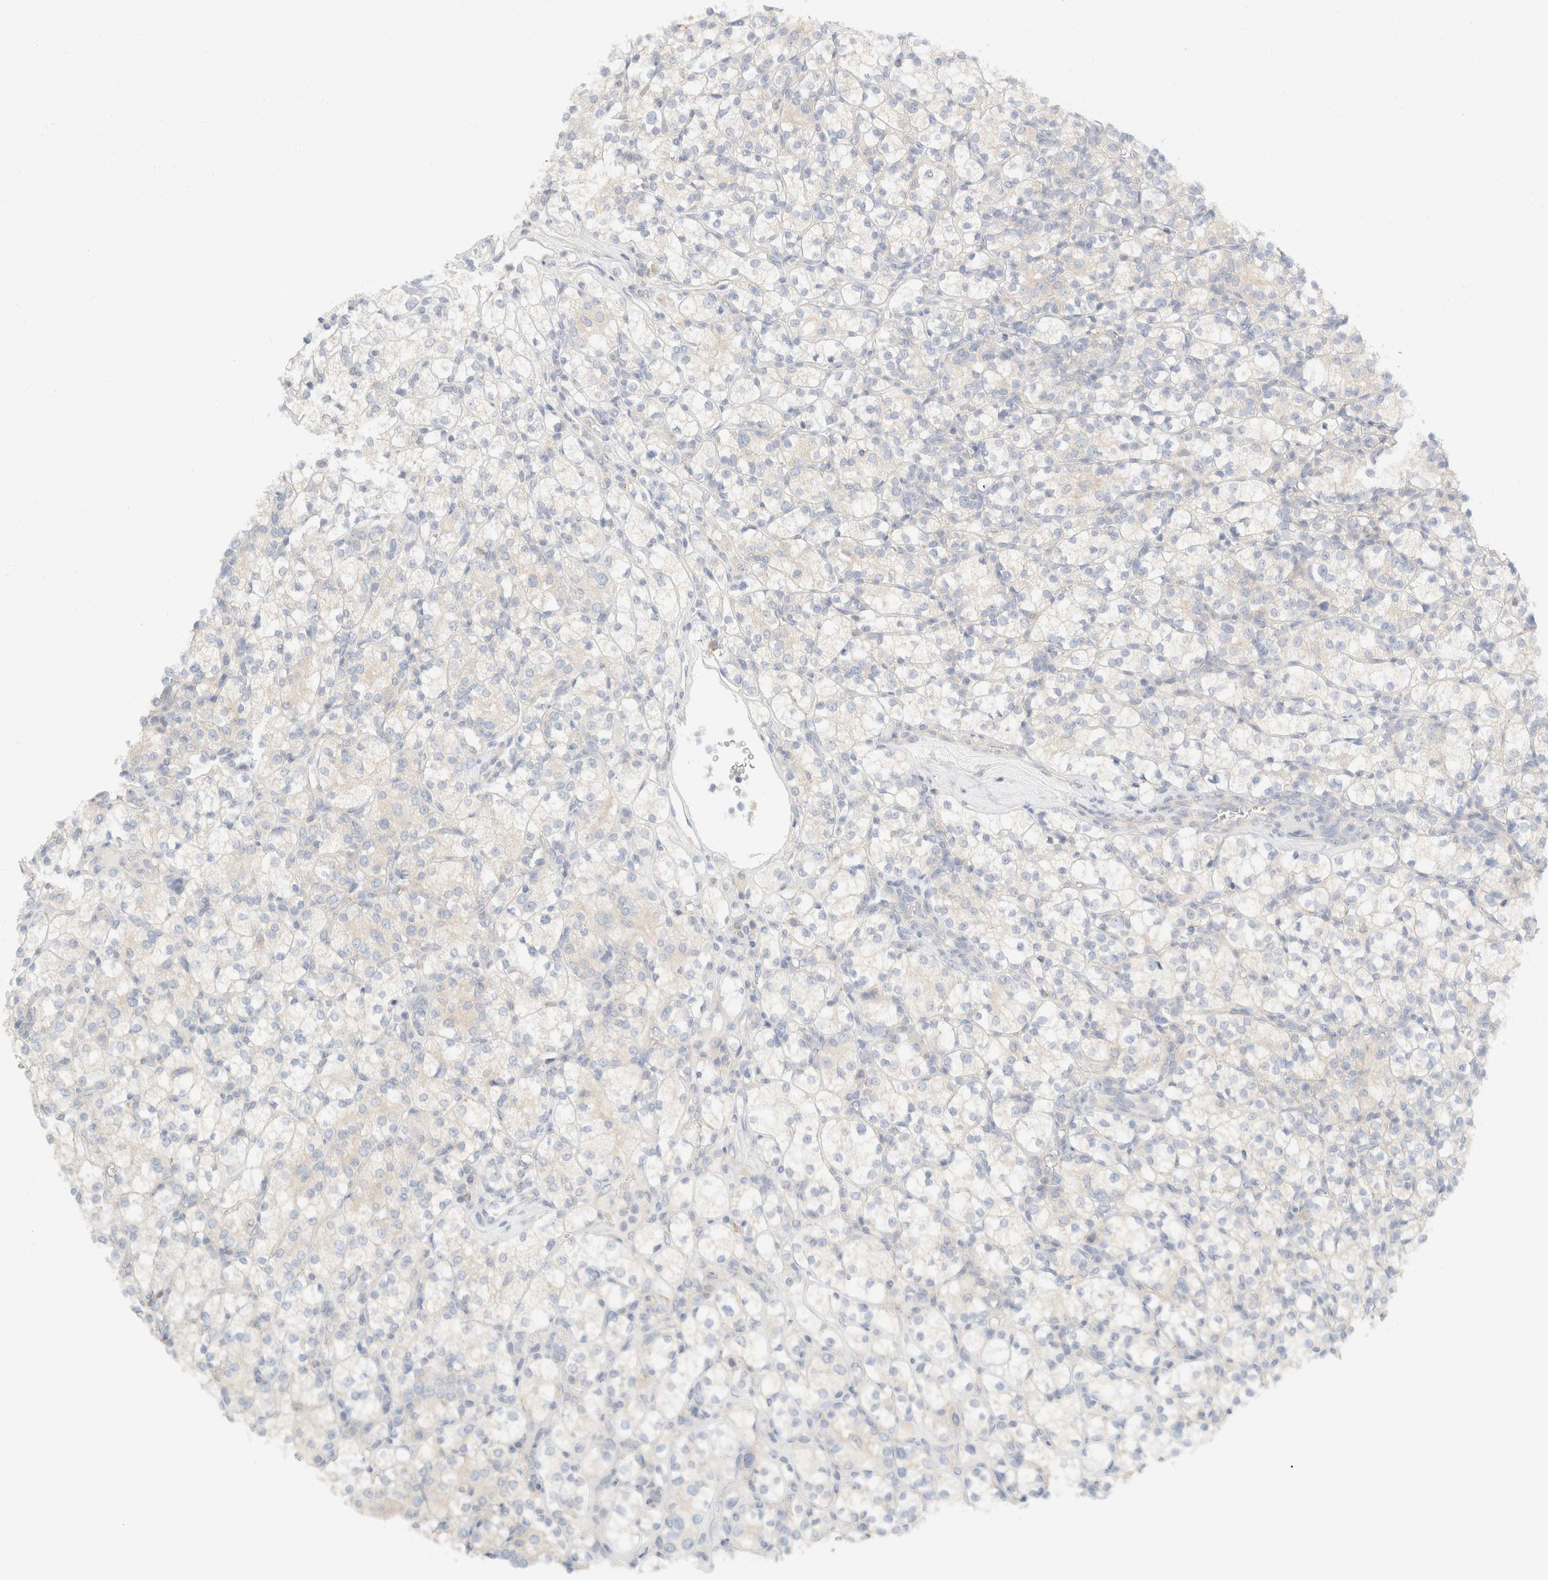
{"staining": {"intensity": "negative", "quantity": "none", "location": "none"}, "tissue": "renal cancer", "cell_type": "Tumor cells", "image_type": "cancer", "snomed": [{"axis": "morphology", "description": "Adenocarcinoma, NOS"}, {"axis": "topography", "description": "Kidney"}], "caption": "High magnification brightfield microscopy of renal cancer stained with DAB (3,3'-diaminobenzidine) (brown) and counterstained with hematoxylin (blue): tumor cells show no significant positivity.", "gene": "SH3GLB2", "patient": {"sex": "male", "age": 77}}